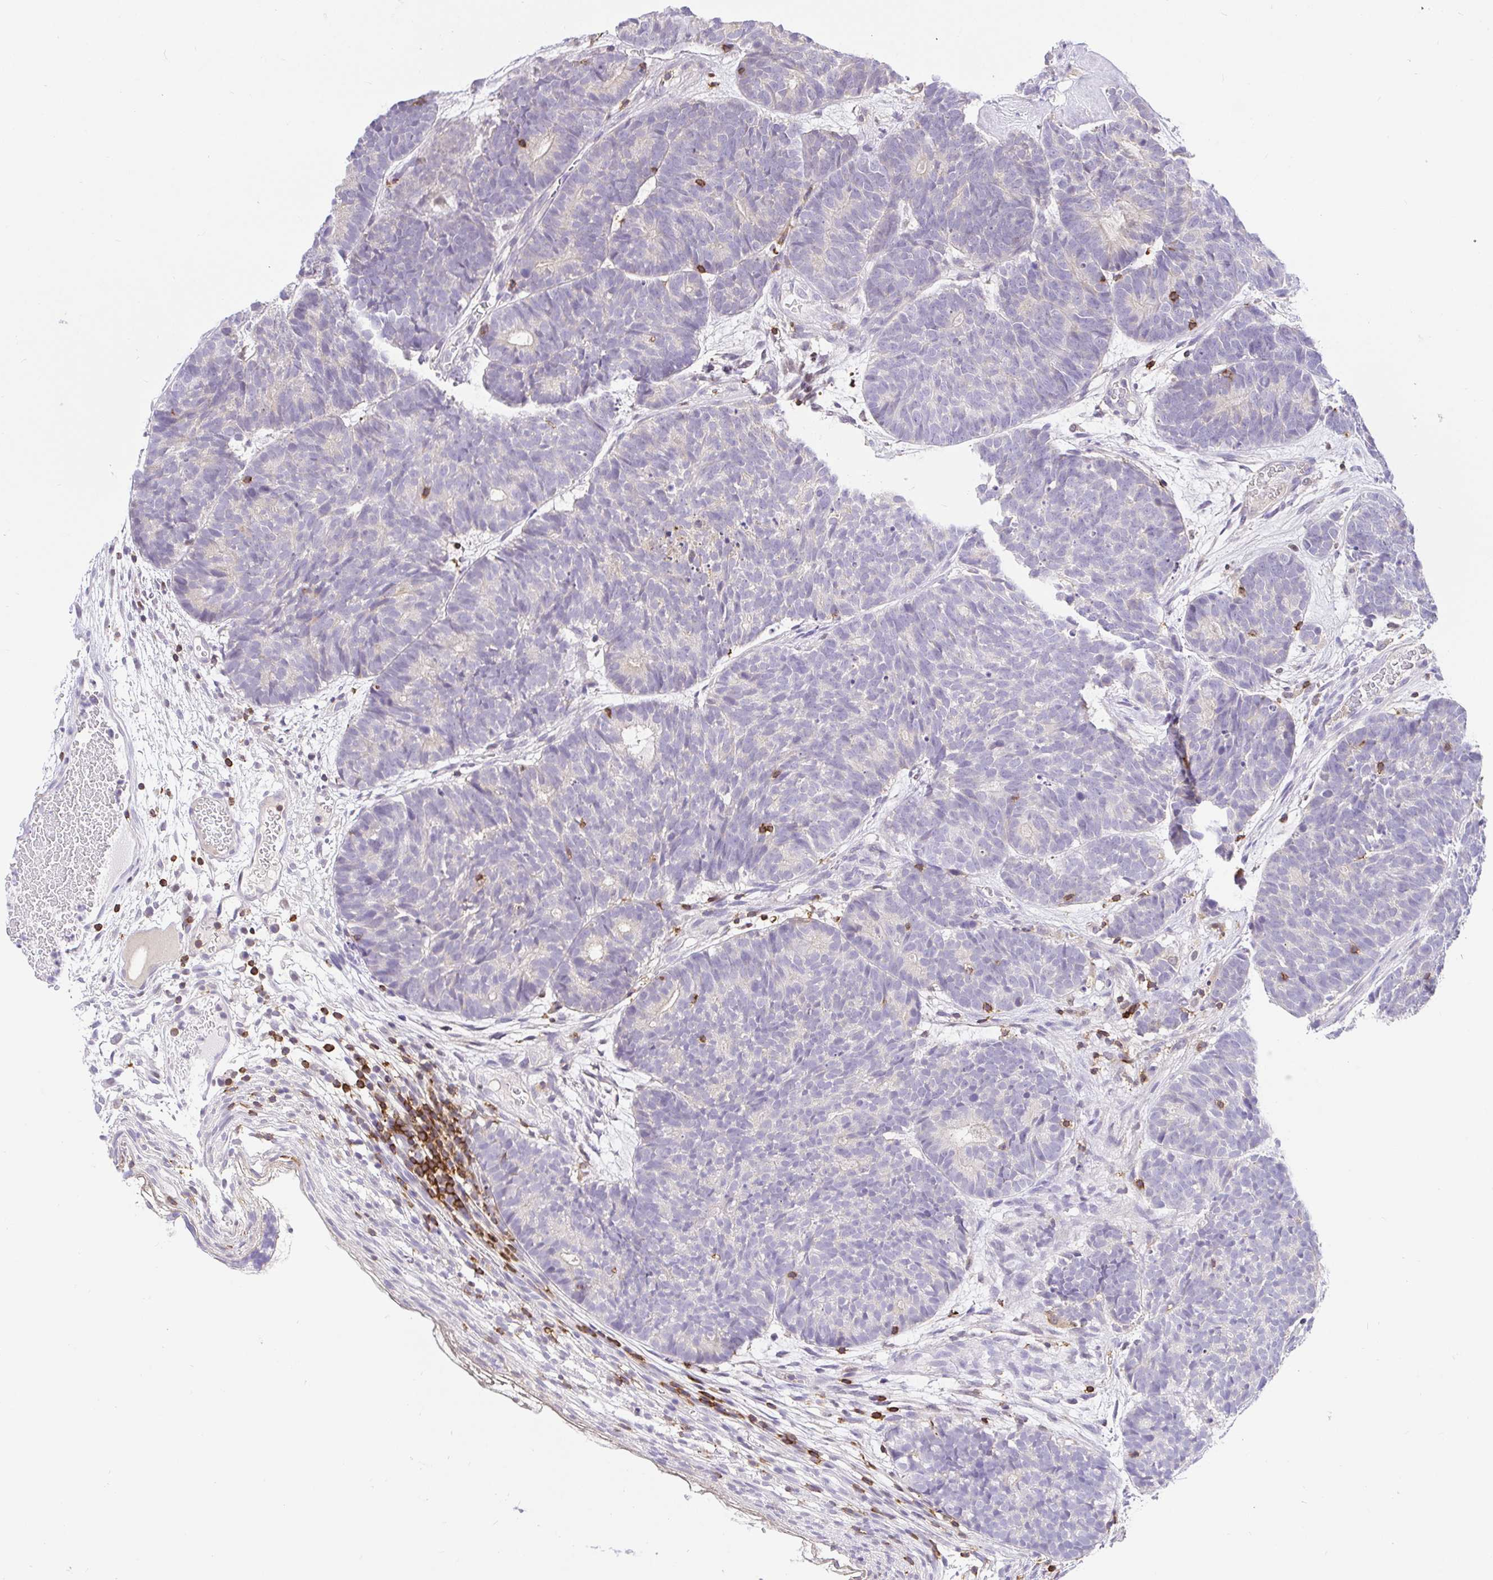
{"staining": {"intensity": "negative", "quantity": "none", "location": "none"}, "tissue": "head and neck cancer", "cell_type": "Tumor cells", "image_type": "cancer", "snomed": [{"axis": "morphology", "description": "Adenocarcinoma, NOS"}, {"axis": "topography", "description": "Head-Neck"}], "caption": "A photomicrograph of head and neck cancer stained for a protein shows no brown staining in tumor cells.", "gene": "SKAP1", "patient": {"sex": "female", "age": 81}}